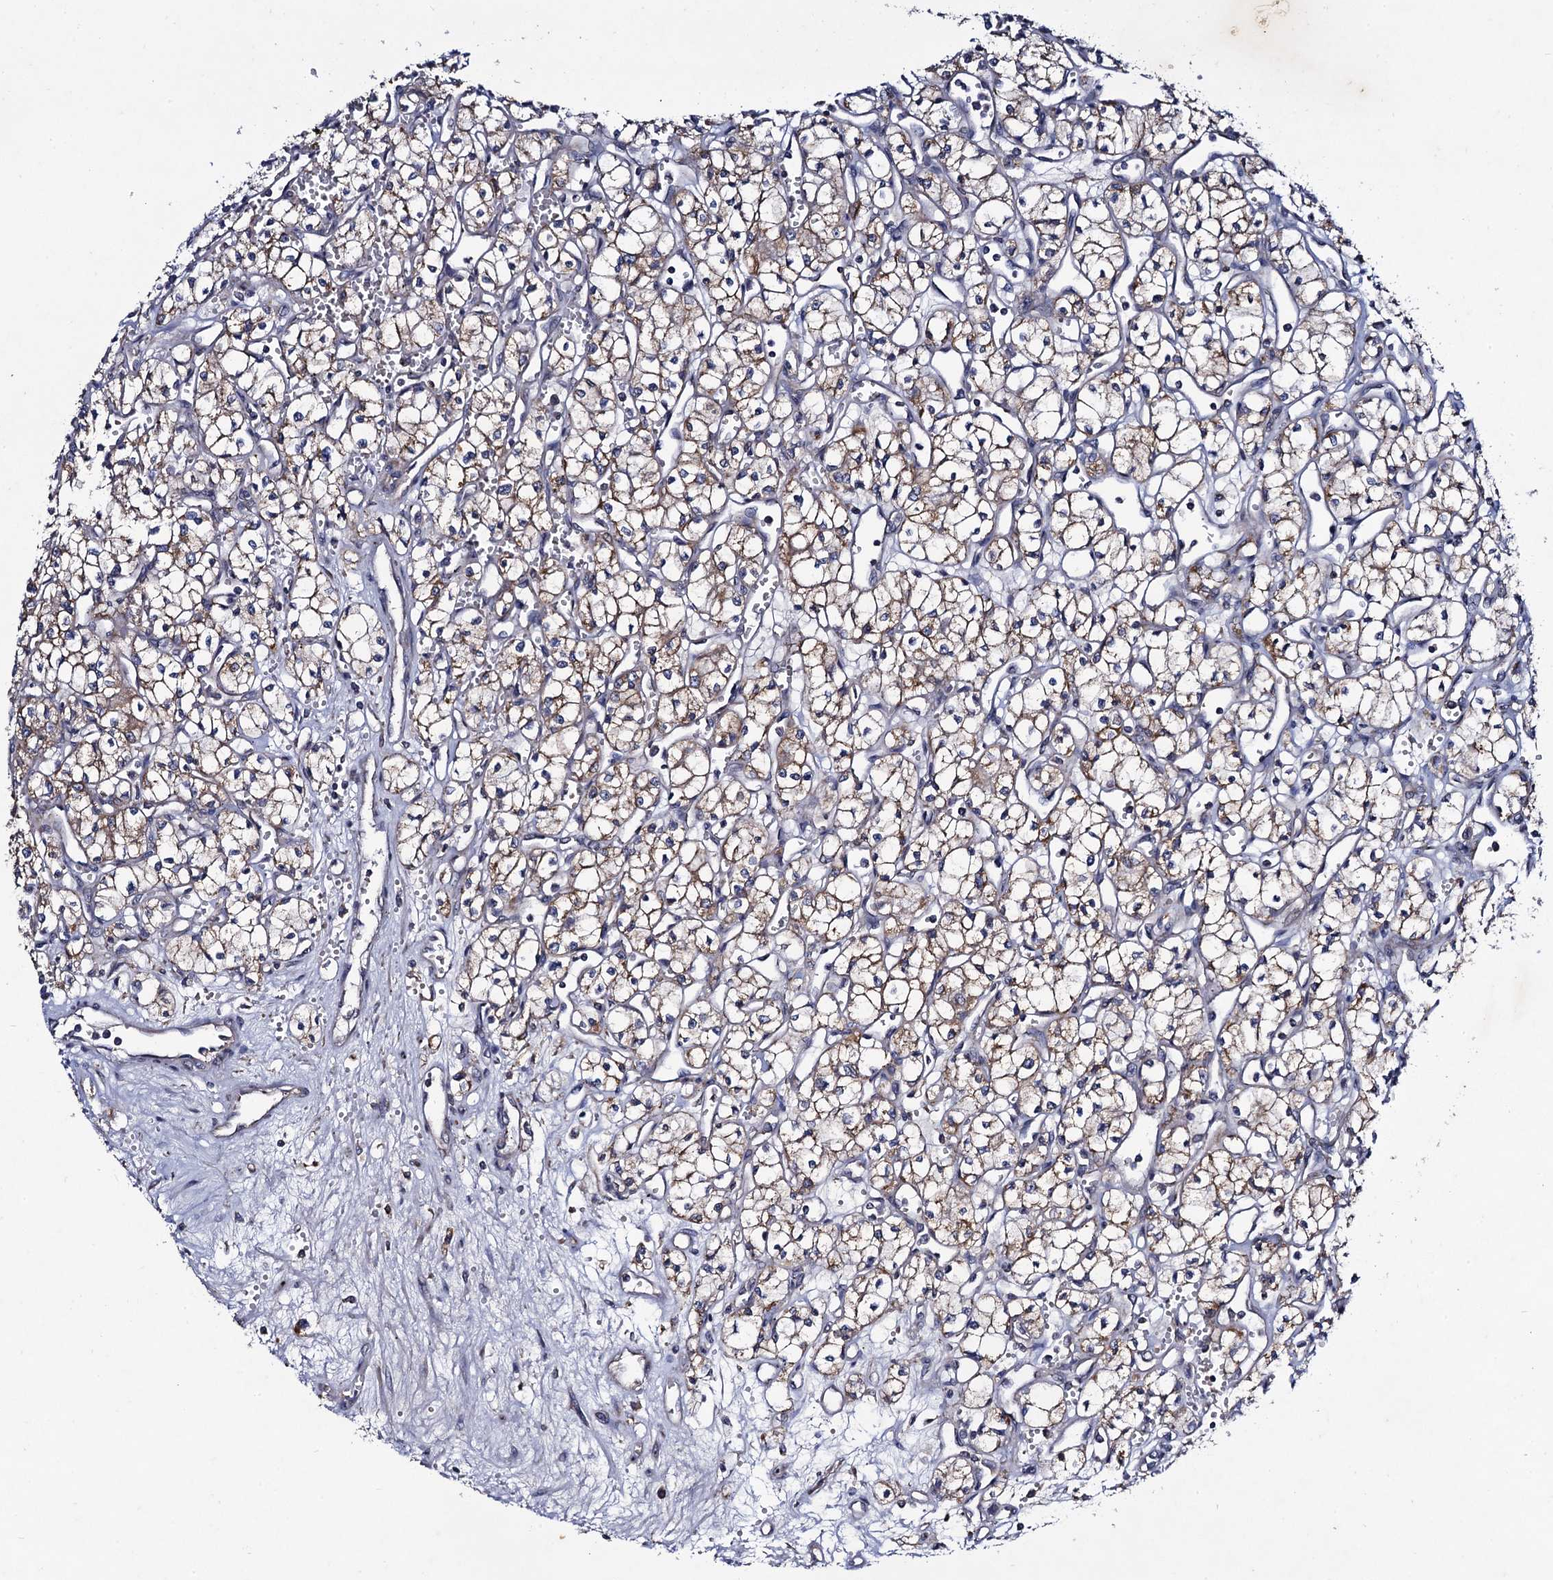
{"staining": {"intensity": "weak", "quantity": "<25%", "location": "cytoplasmic/membranous"}, "tissue": "renal cancer", "cell_type": "Tumor cells", "image_type": "cancer", "snomed": [{"axis": "morphology", "description": "Adenocarcinoma, NOS"}, {"axis": "topography", "description": "Kidney"}], "caption": "IHC image of neoplastic tissue: human adenocarcinoma (renal) stained with DAB (3,3'-diaminobenzidine) exhibits no significant protein staining in tumor cells.", "gene": "VPS37D", "patient": {"sex": "male", "age": 59}}